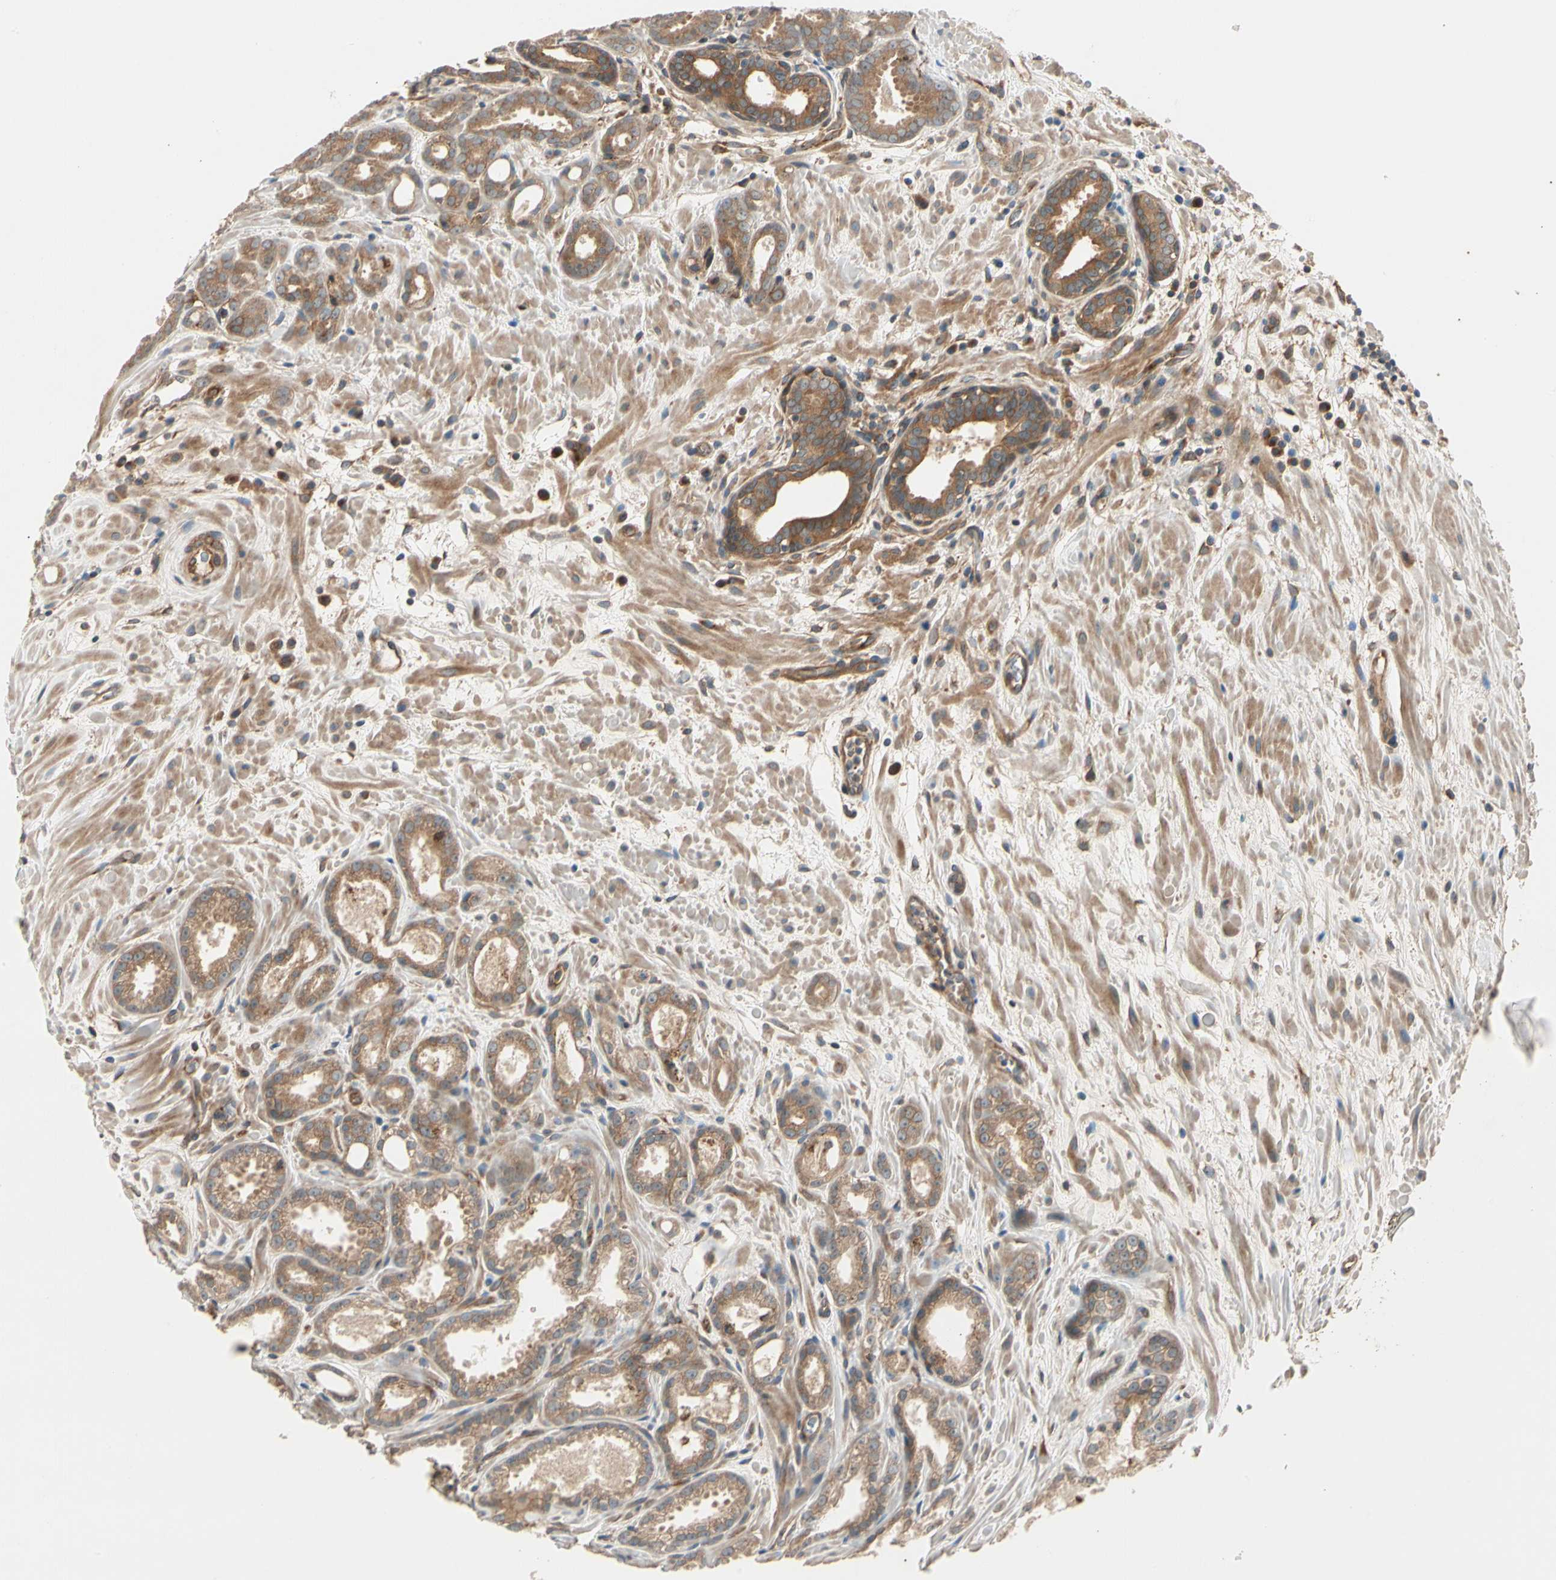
{"staining": {"intensity": "moderate", "quantity": ">75%", "location": "cytoplasmic/membranous"}, "tissue": "prostate cancer", "cell_type": "Tumor cells", "image_type": "cancer", "snomed": [{"axis": "morphology", "description": "Adenocarcinoma, Low grade"}, {"axis": "topography", "description": "Prostate"}], "caption": "Brown immunohistochemical staining in prostate cancer (adenocarcinoma (low-grade)) reveals moderate cytoplasmic/membranous positivity in about >75% of tumor cells.", "gene": "ROCK2", "patient": {"sex": "male", "age": 57}}